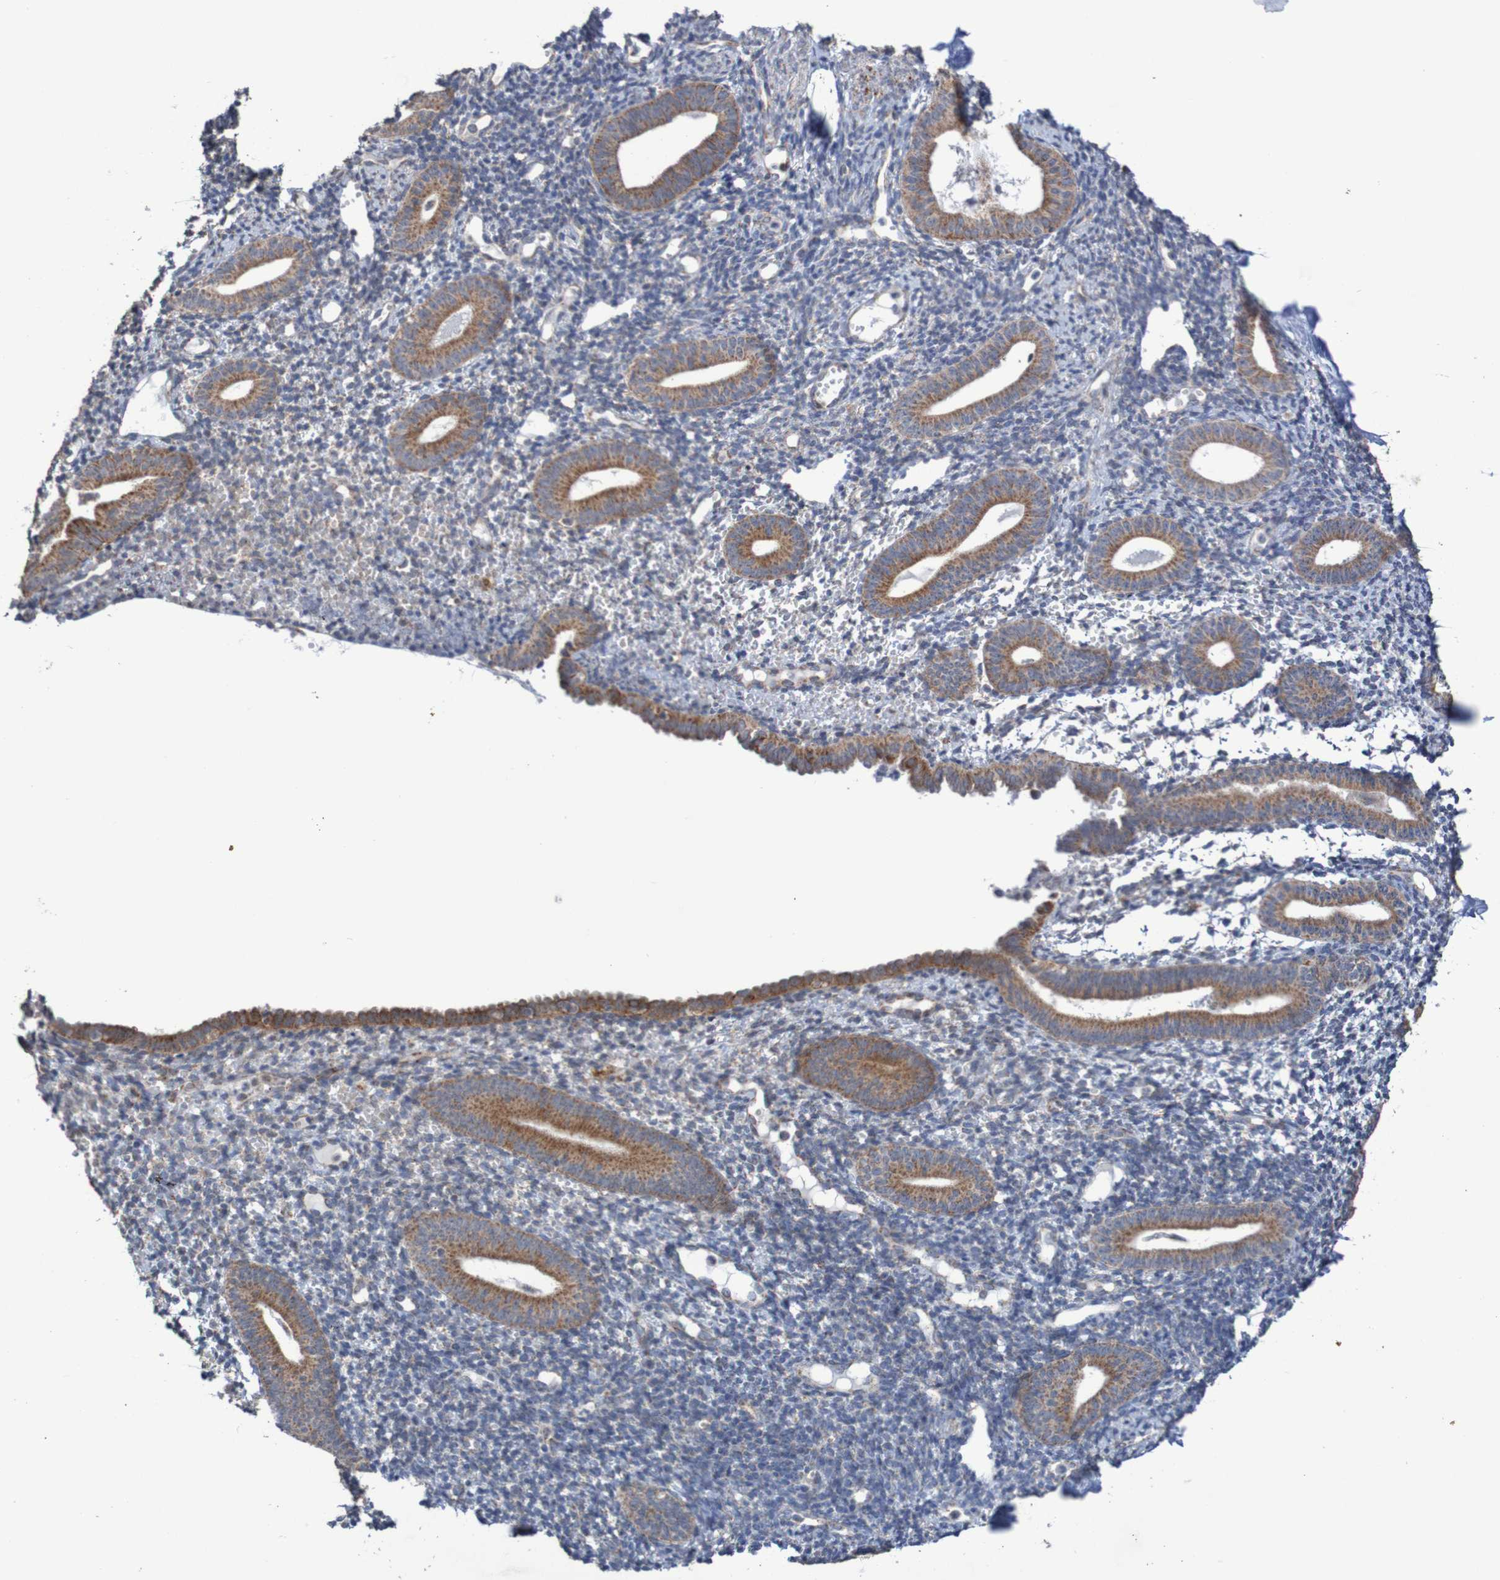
{"staining": {"intensity": "negative", "quantity": "none", "location": "none"}, "tissue": "endometrium", "cell_type": "Cells in endometrial stroma", "image_type": "normal", "snomed": [{"axis": "morphology", "description": "Normal tissue, NOS"}, {"axis": "topography", "description": "Endometrium"}], "caption": "Protein analysis of unremarkable endometrium exhibits no significant staining in cells in endometrial stroma. Nuclei are stained in blue.", "gene": "DVL1", "patient": {"sex": "female", "age": 50}}